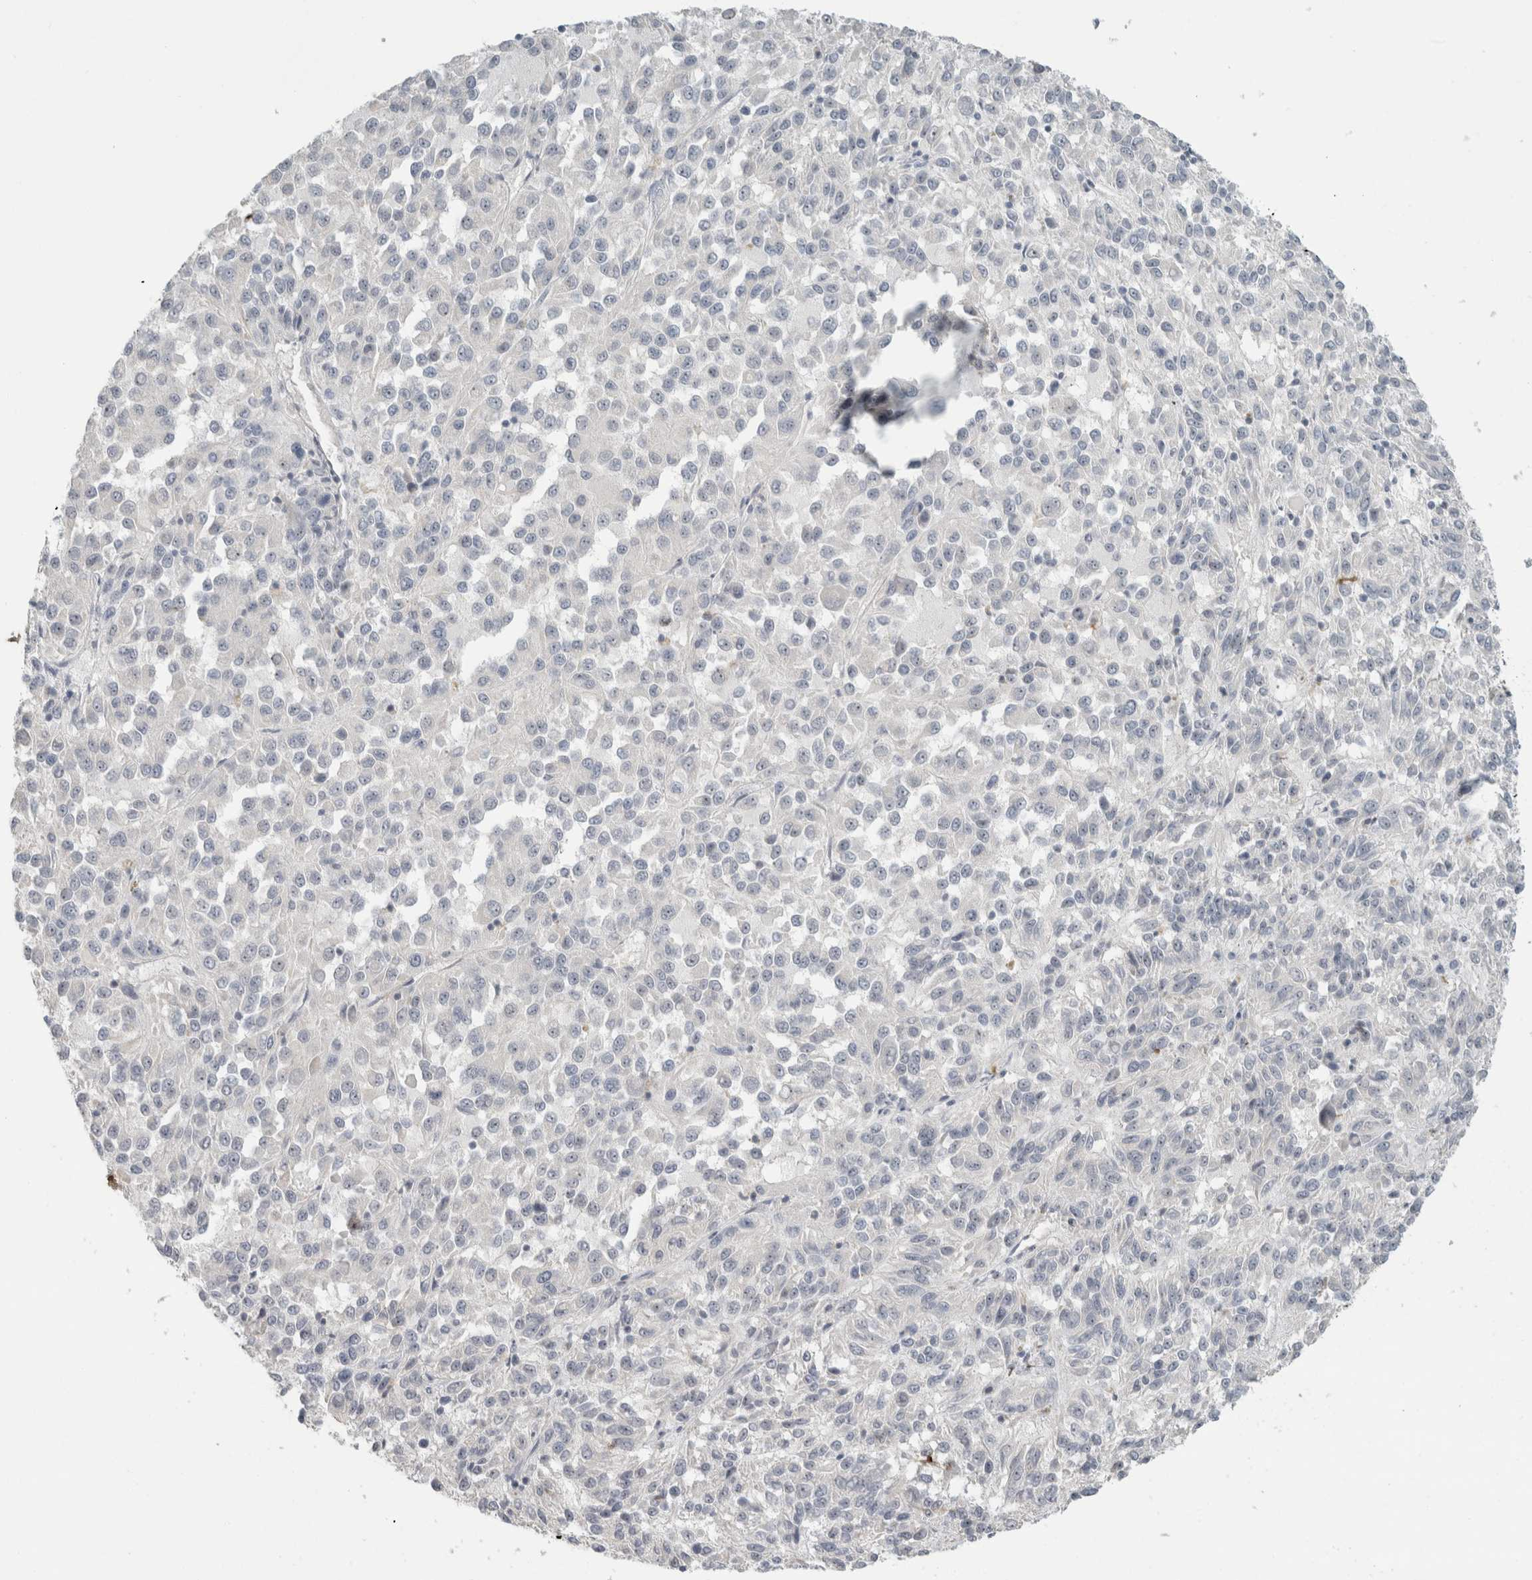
{"staining": {"intensity": "negative", "quantity": "none", "location": "none"}, "tissue": "melanoma", "cell_type": "Tumor cells", "image_type": "cancer", "snomed": [{"axis": "morphology", "description": "Malignant melanoma, Metastatic site"}, {"axis": "topography", "description": "Lung"}], "caption": "DAB (3,3'-diaminobenzidine) immunohistochemical staining of malignant melanoma (metastatic site) displays no significant staining in tumor cells.", "gene": "FMR1NB", "patient": {"sex": "male", "age": 64}}